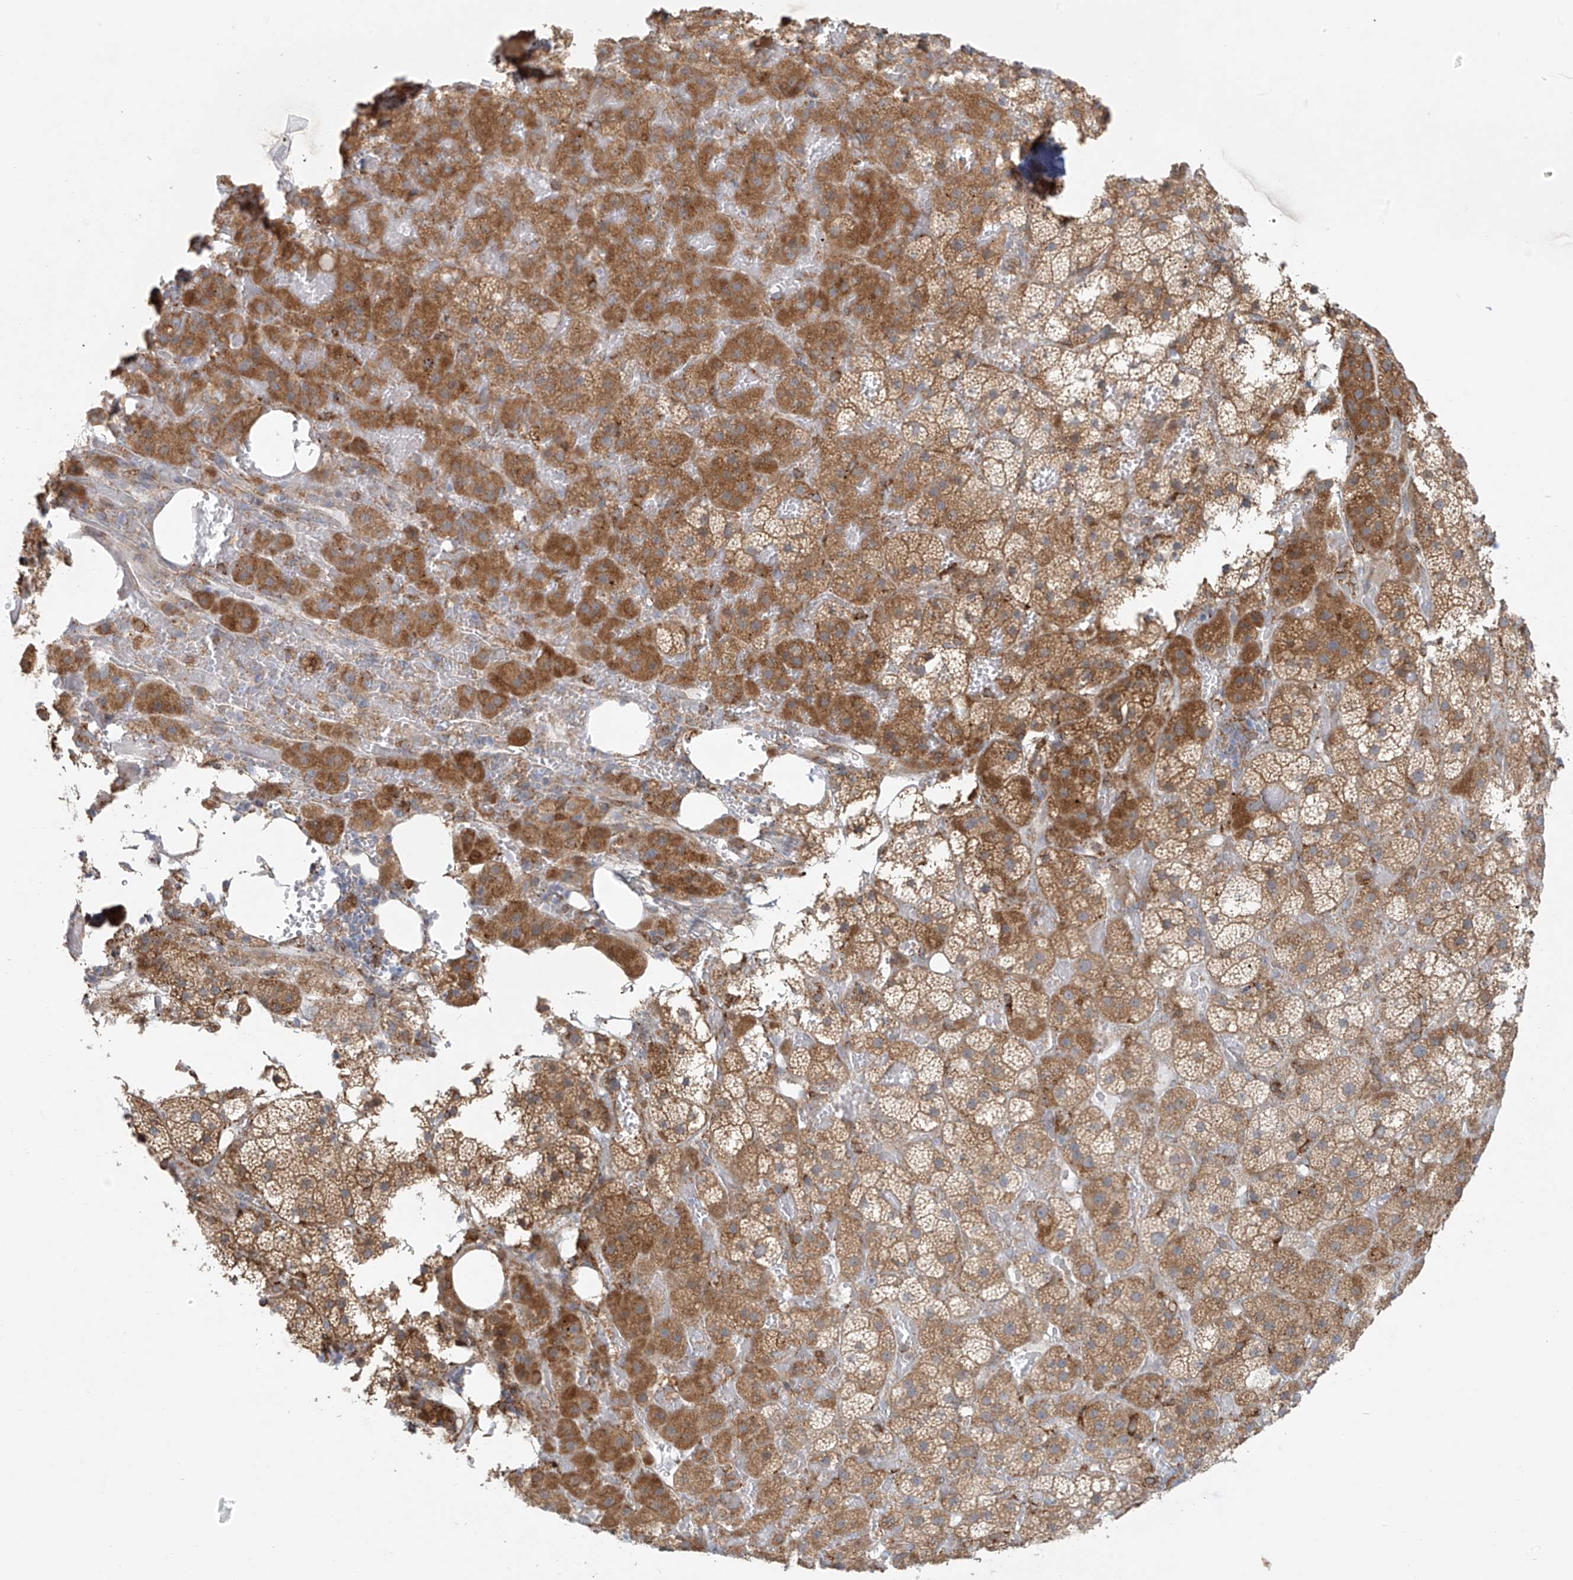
{"staining": {"intensity": "moderate", "quantity": ">75%", "location": "cytoplasmic/membranous"}, "tissue": "adrenal gland", "cell_type": "Glandular cells", "image_type": "normal", "snomed": [{"axis": "morphology", "description": "Normal tissue, NOS"}, {"axis": "topography", "description": "Adrenal gland"}], "caption": "The immunohistochemical stain shows moderate cytoplasmic/membranous expression in glandular cells of benign adrenal gland.", "gene": "KATNIP", "patient": {"sex": "female", "age": 59}}